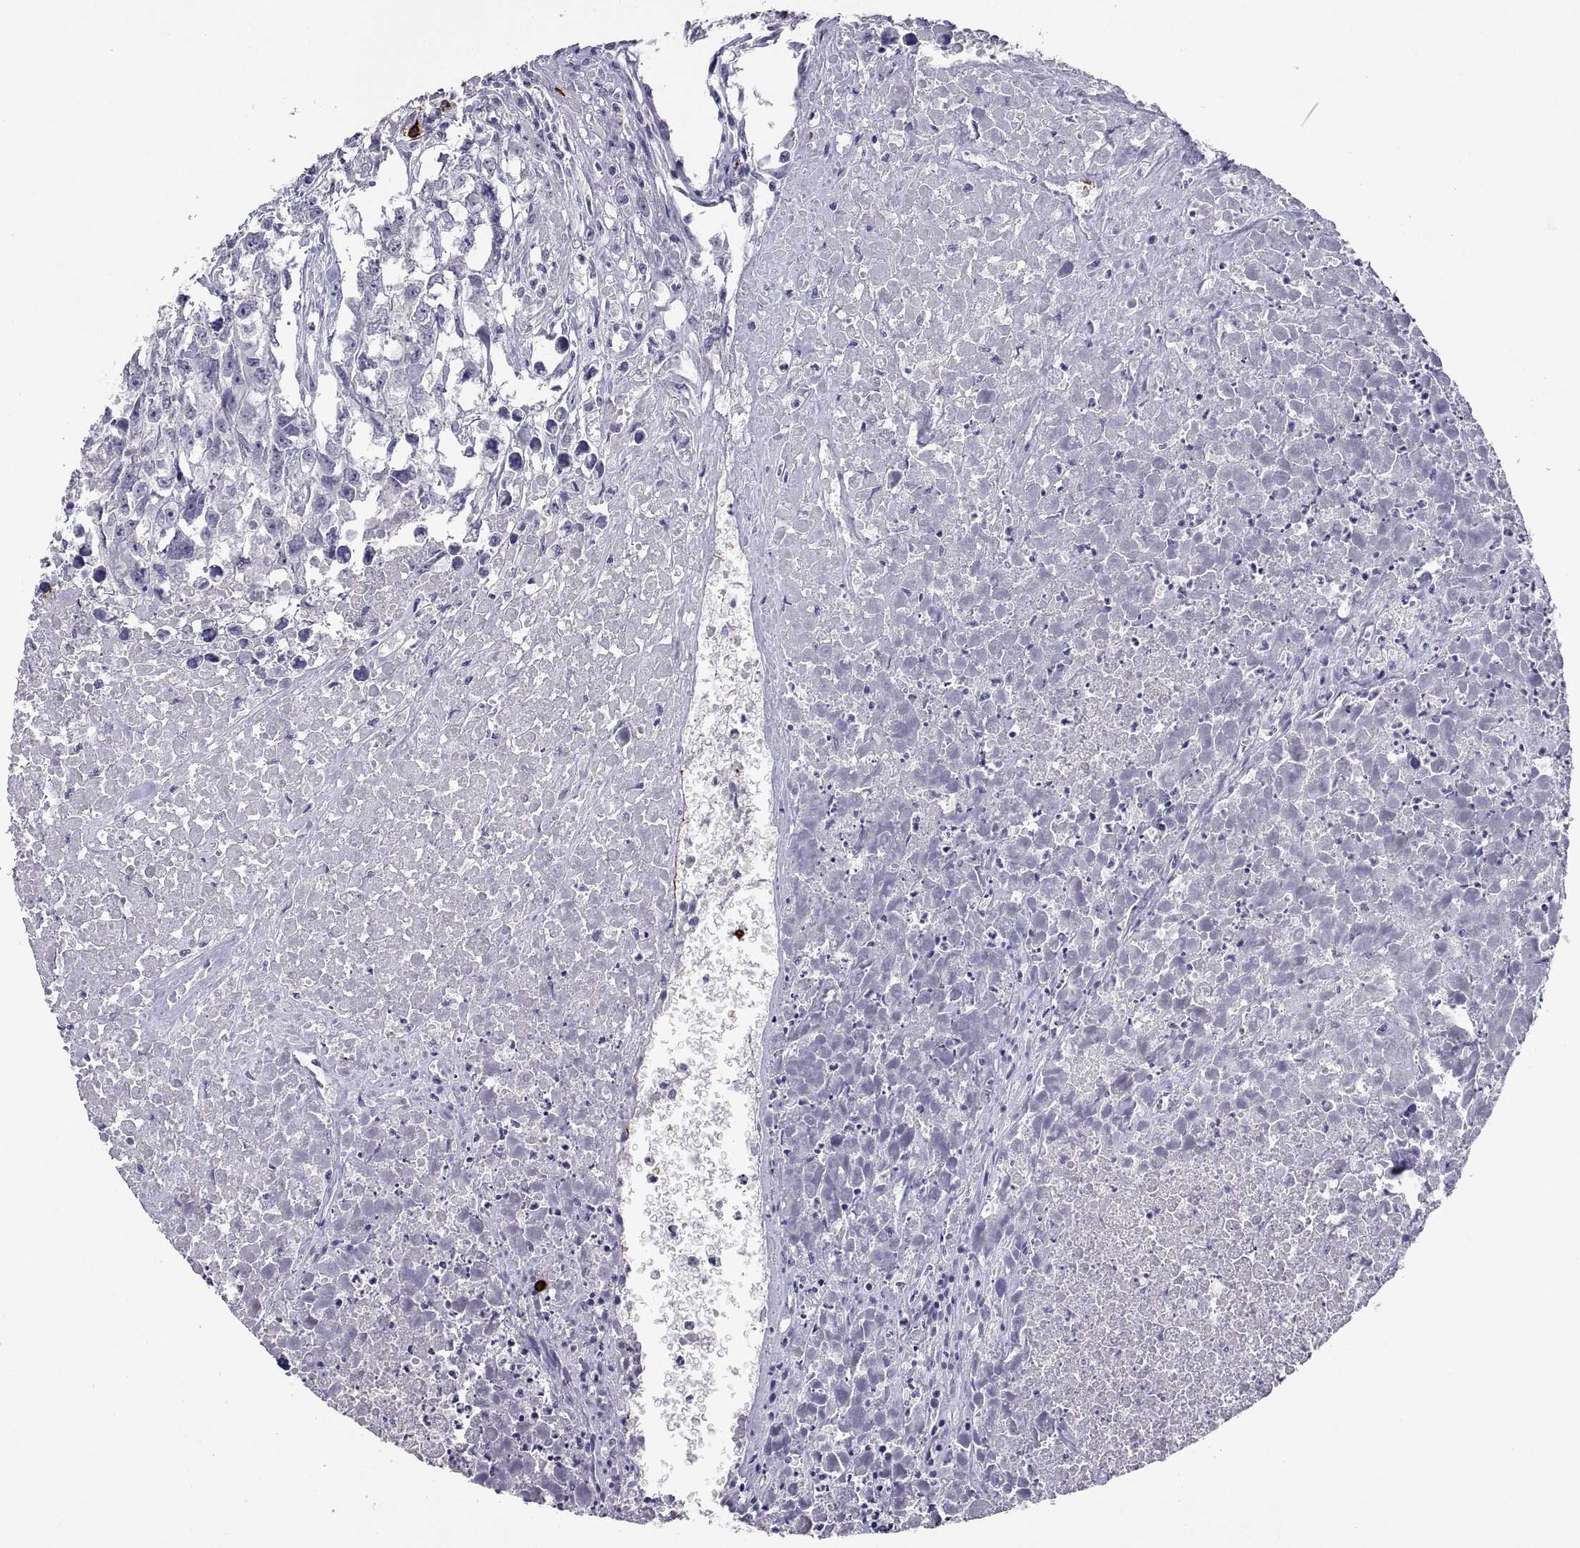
{"staining": {"intensity": "negative", "quantity": "none", "location": "none"}, "tissue": "testis cancer", "cell_type": "Tumor cells", "image_type": "cancer", "snomed": [{"axis": "morphology", "description": "Carcinoma, Embryonal, NOS"}, {"axis": "morphology", "description": "Teratoma, malignant, NOS"}, {"axis": "topography", "description": "Testis"}], "caption": "The photomicrograph displays no significant expression in tumor cells of testis cancer (teratoma (malignant)).", "gene": "MS4A1", "patient": {"sex": "male", "age": 44}}